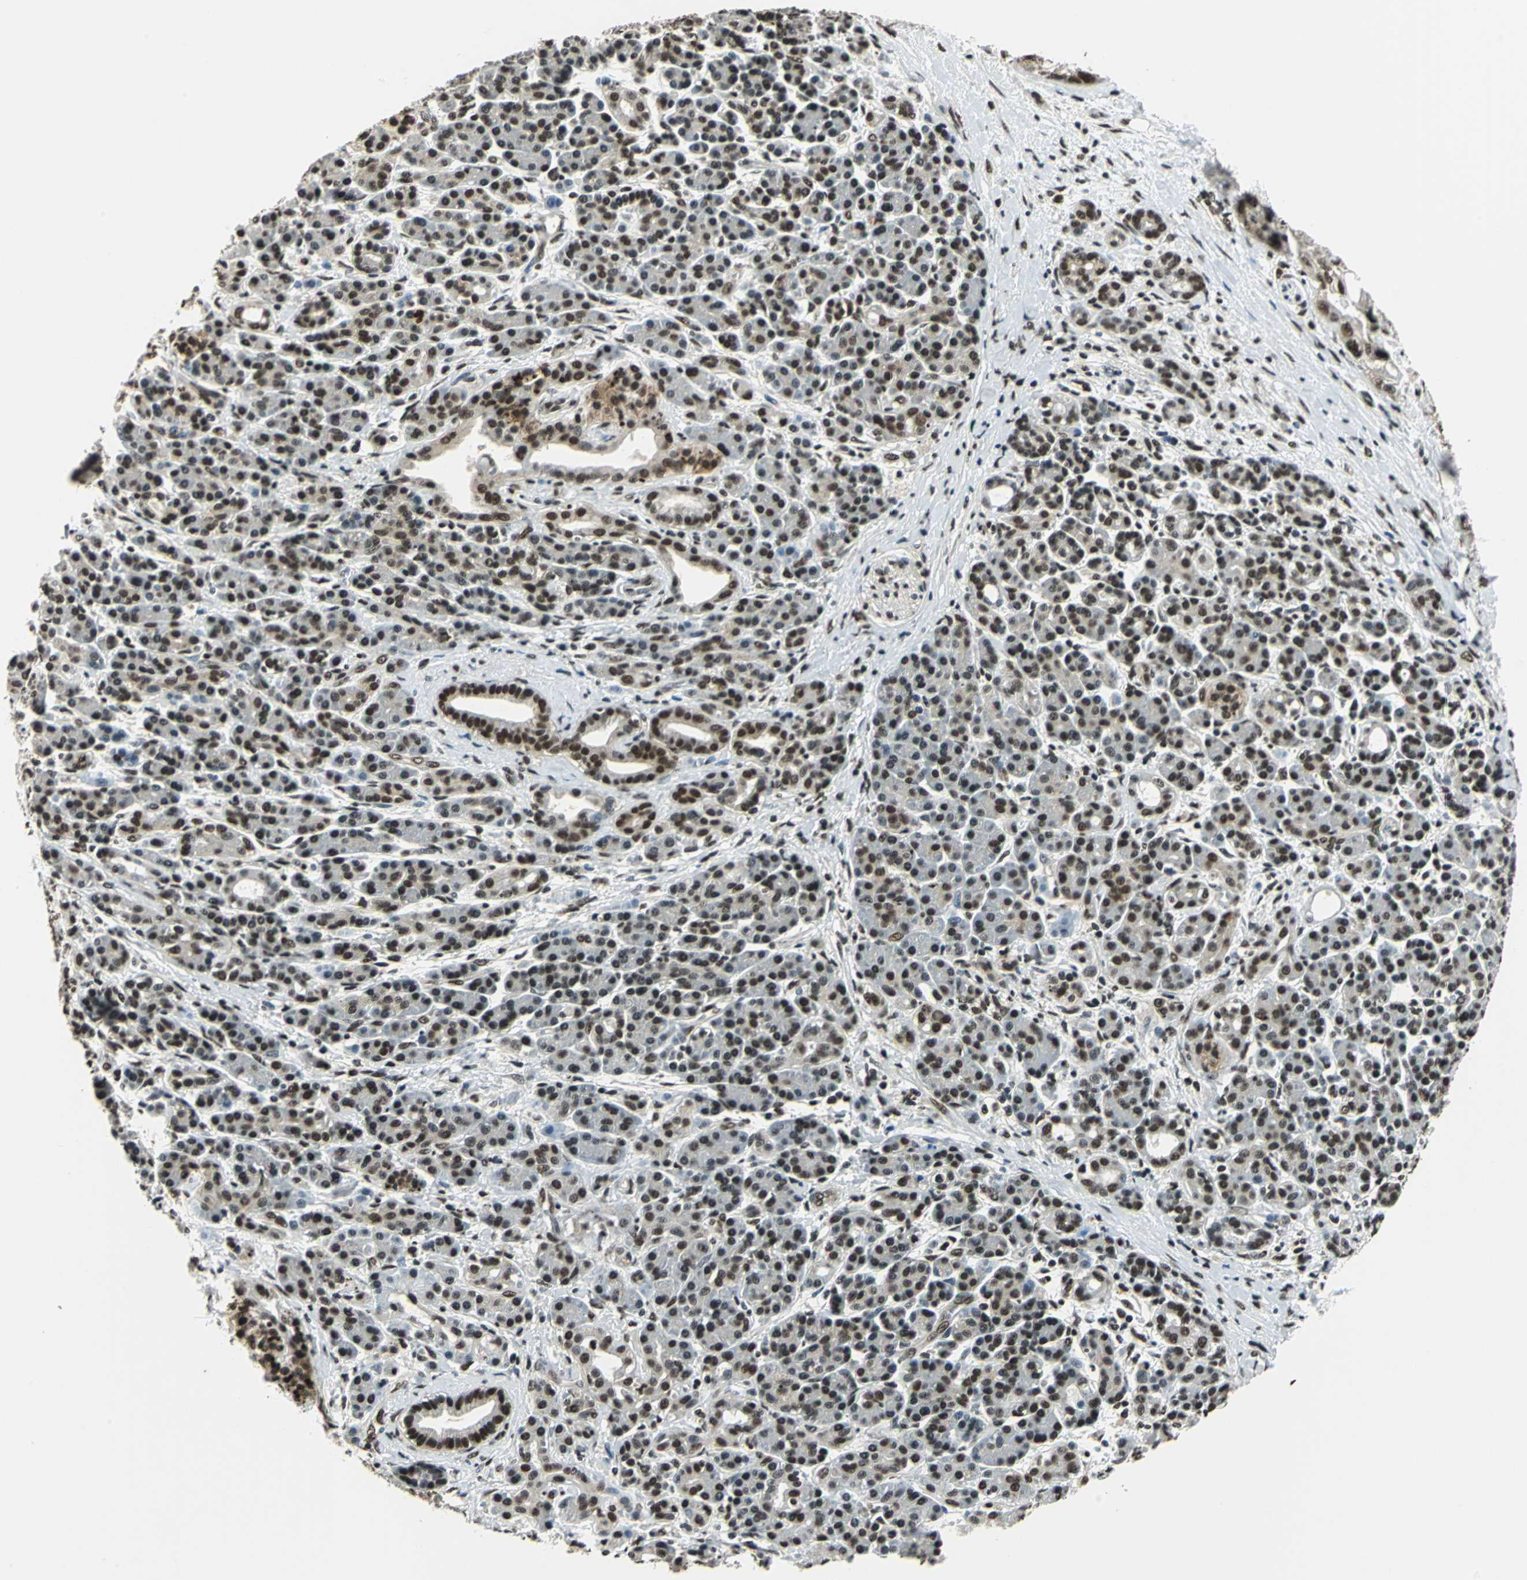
{"staining": {"intensity": "strong", "quantity": ">75%", "location": "nuclear"}, "tissue": "pancreatic cancer", "cell_type": "Tumor cells", "image_type": "cancer", "snomed": [{"axis": "morphology", "description": "Adenocarcinoma, NOS"}, {"axis": "topography", "description": "Pancreas"}], "caption": "Protein expression analysis of pancreatic adenocarcinoma shows strong nuclear staining in about >75% of tumor cells.", "gene": "RBM14", "patient": {"sex": "female", "age": 77}}